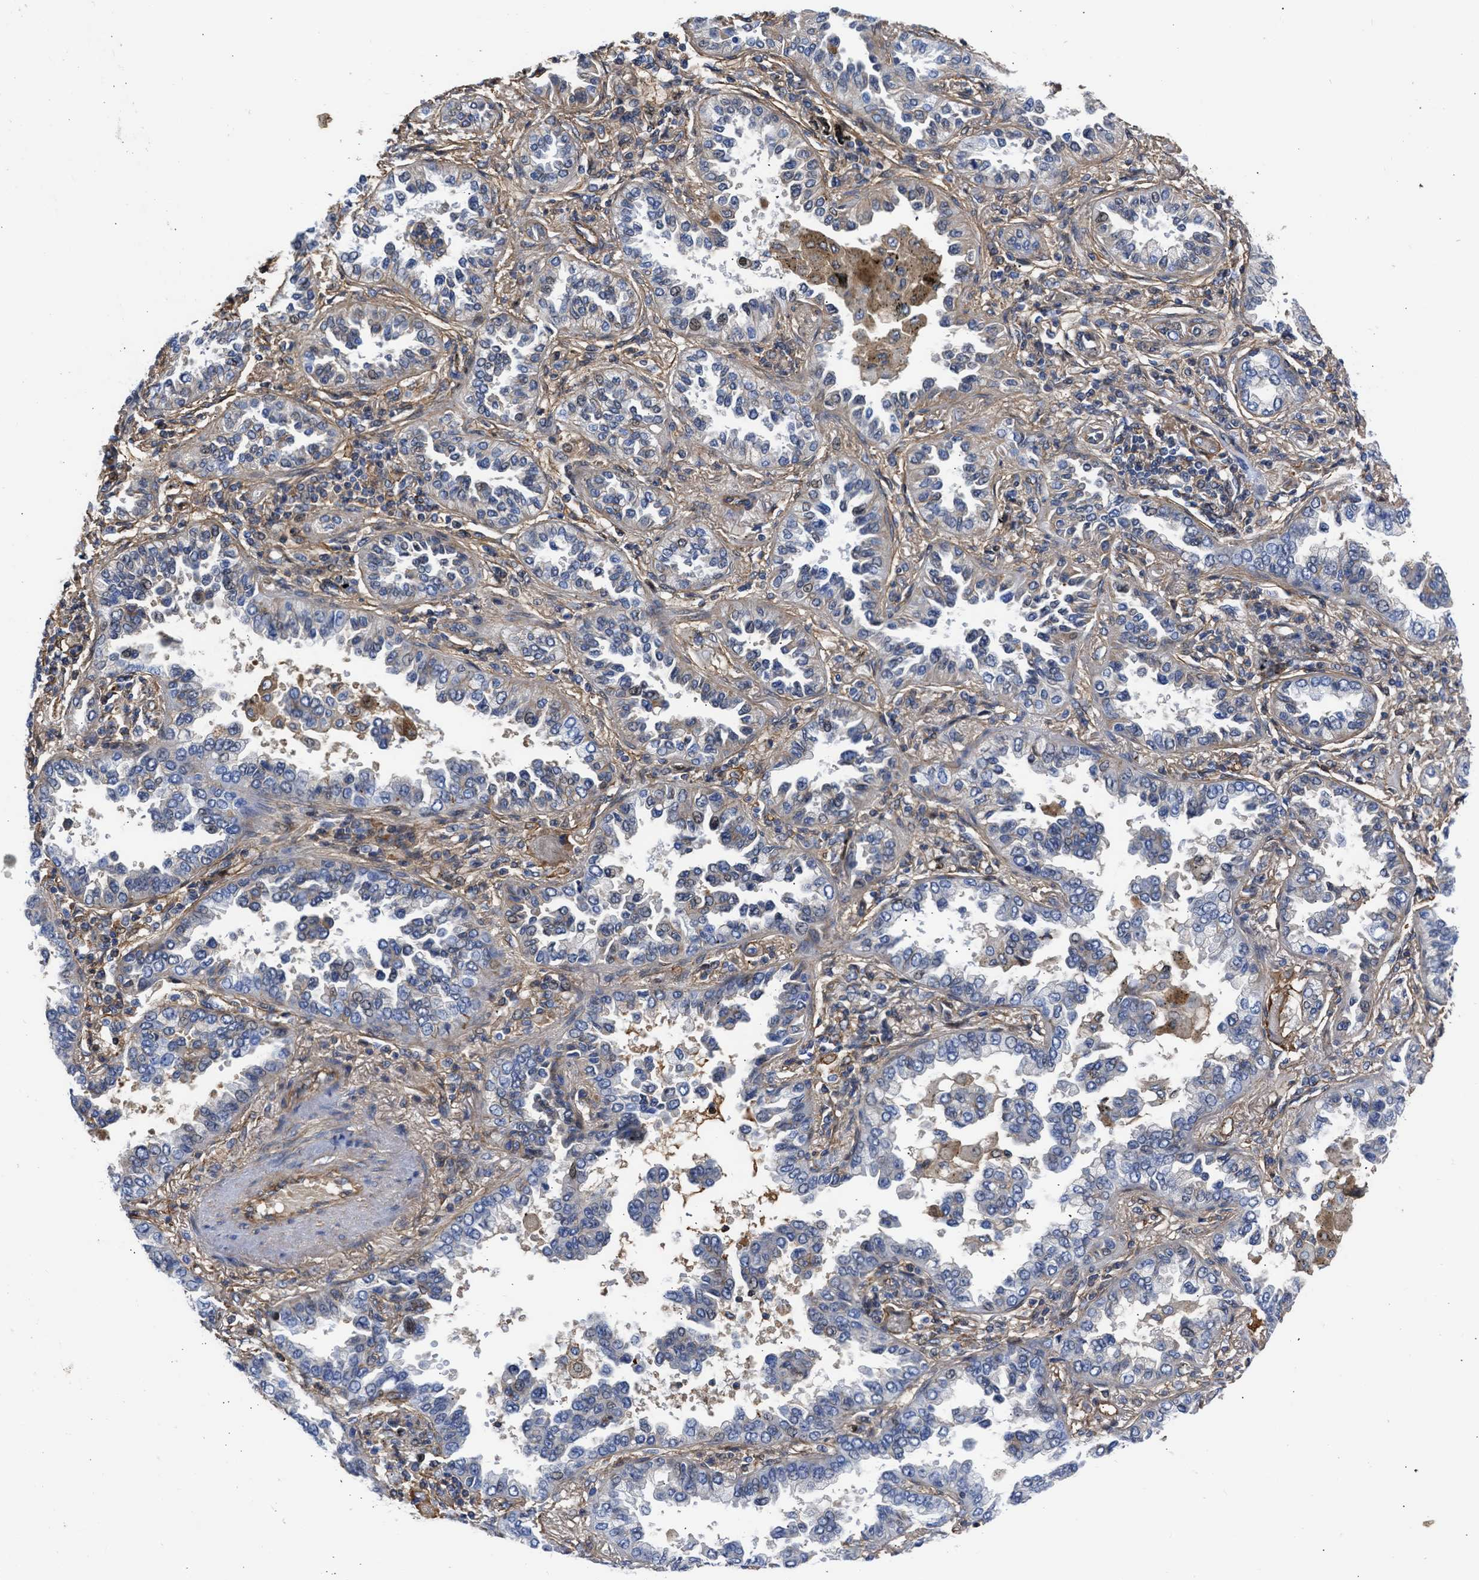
{"staining": {"intensity": "weak", "quantity": "25%-75%", "location": "cytoplasmic/membranous"}, "tissue": "lung cancer", "cell_type": "Tumor cells", "image_type": "cancer", "snomed": [{"axis": "morphology", "description": "Normal tissue, NOS"}, {"axis": "morphology", "description": "Adenocarcinoma, NOS"}, {"axis": "topography", "description": "Lung"}], "caption": "Protein staining of lung cancer tissue demonstrates weak cytoplasmic/membranous staining in approximately 25%-75% of tumor cells.", "gene": "MAS1L", "patient": {"sex": "male", "age": 59}}